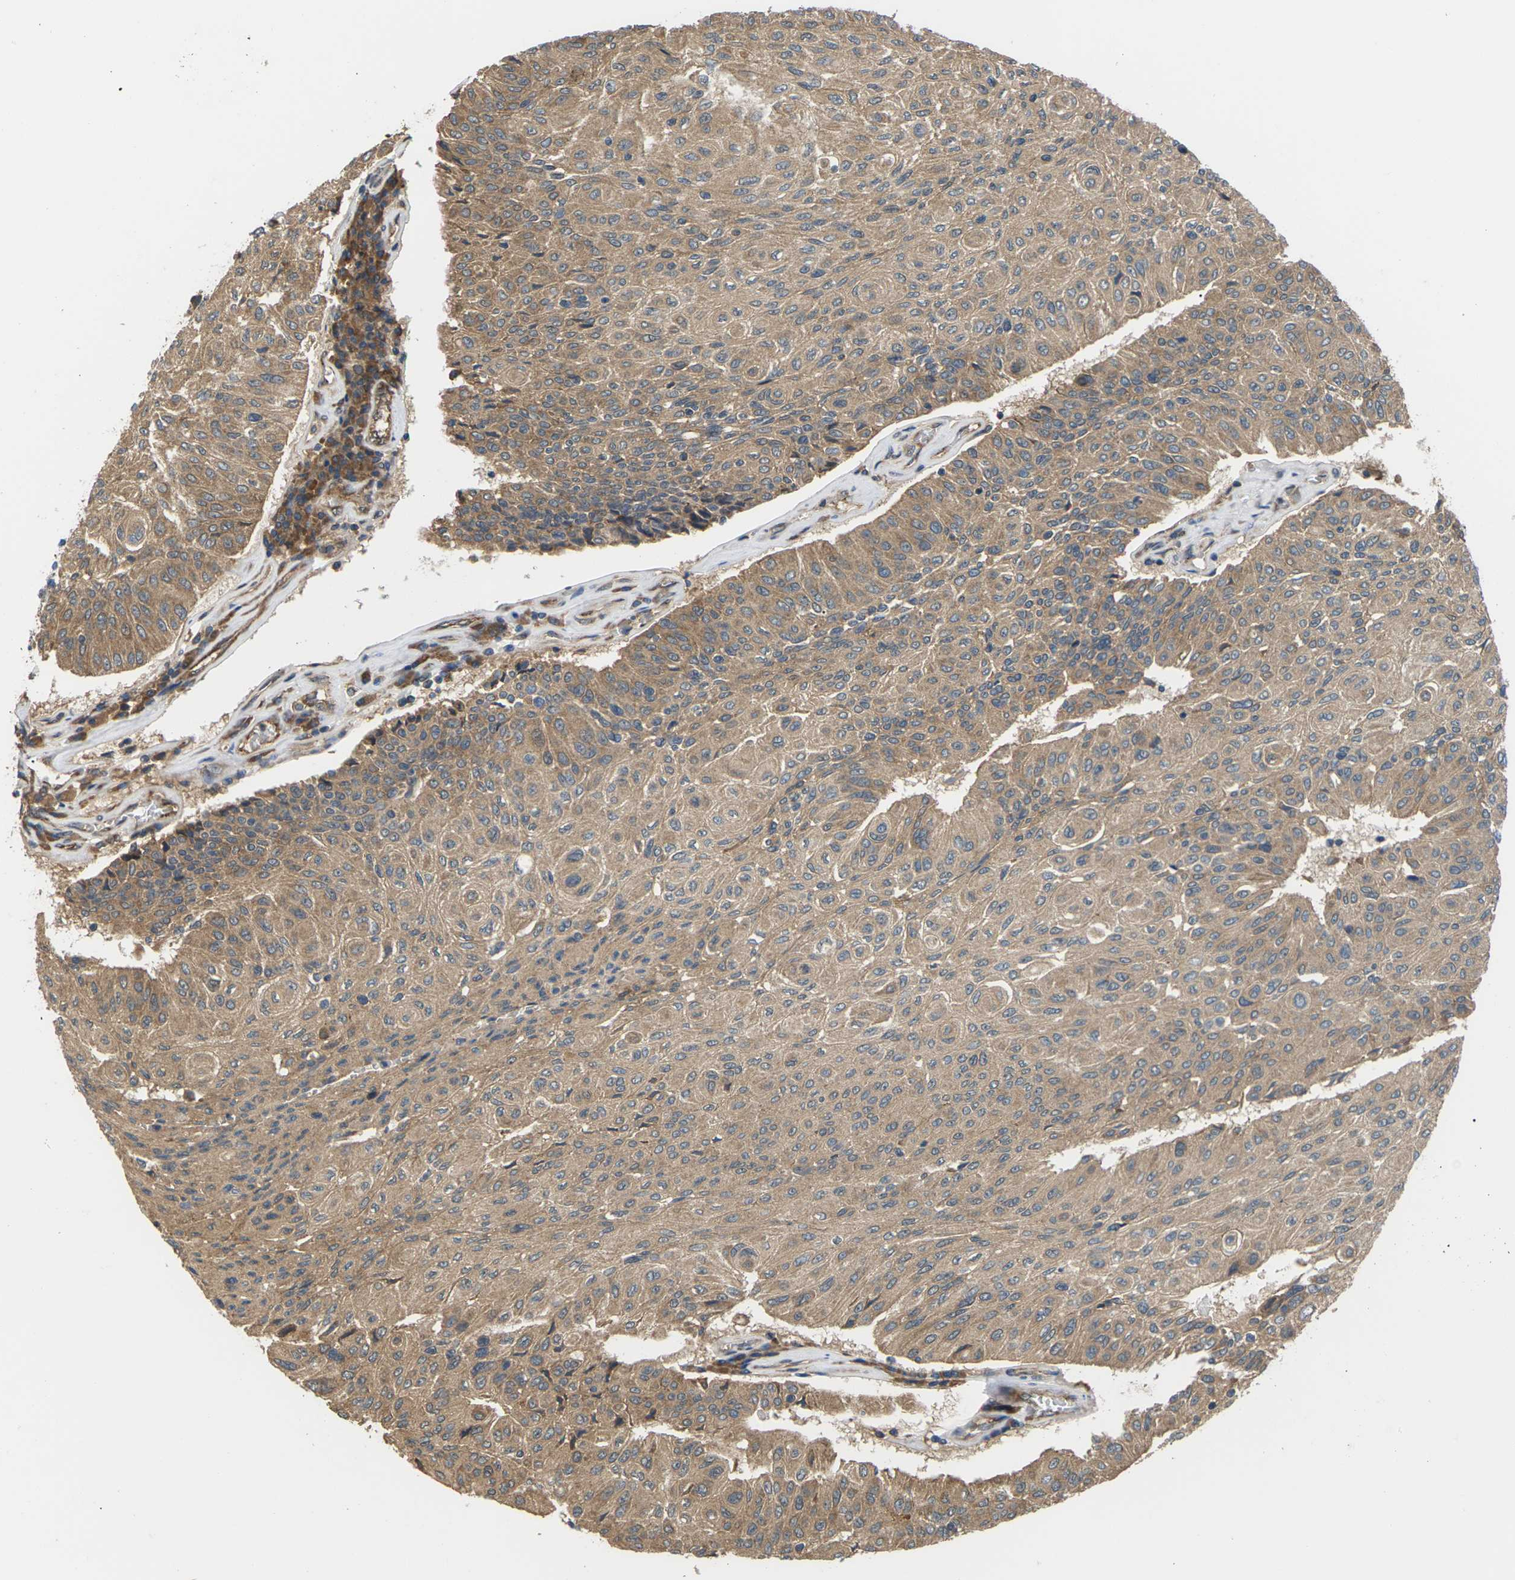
{"staining": {"intensity": "moderate", "quantity": ">75%", "location": "cytoplasmic/membranous"}, "tissue": "urothelial cancer", "cell_type": "Tumor cells", "image_type": "cancer", "snomed": [{"axis": "morphology", "description": "Urothelial carcinoma, High grade"}, {"axis": "topography", "description": "Urinary bladder"}], "caption": "A high-resolution micrograph shows immunohistochemistry (IHC) staining of urothelial carcinoma (high-grade), which displays moderate cytoplasmic/membranous staining in about >75% of tumor cells. Immunohistochemistry stains the protein in brown and the nuclei are stained blue.", "gene": "NRAS", "patient": {"sex": "male", "age": 66}}